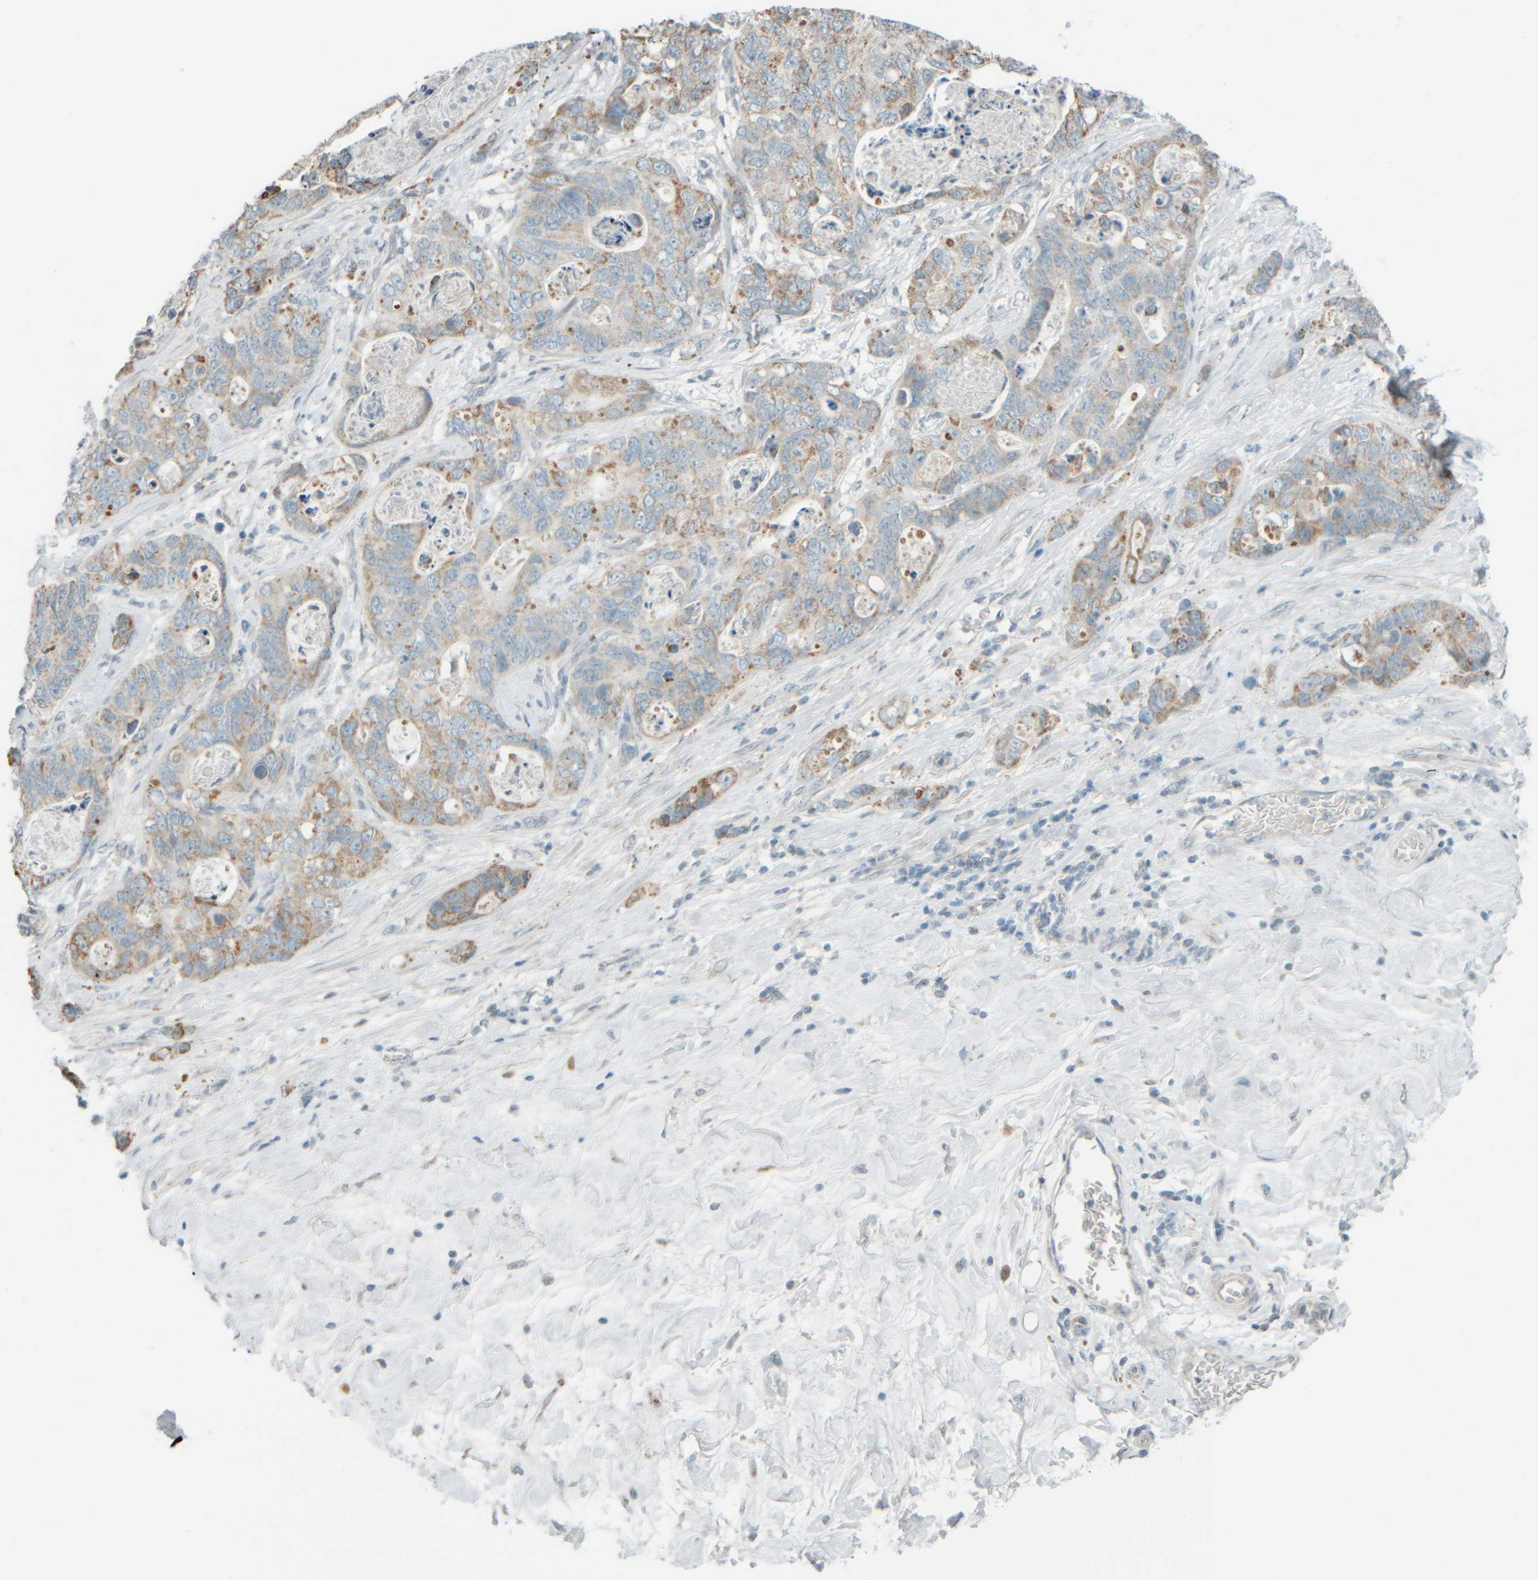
{"staining": {"intensity": "weak", "quantity": "25%-75%", "location": "cytoplasmic/membranous"}, "tissue": "stomach cancer", "cell_type": "Tumor cells", "image_type": "cancer", "snomed": [{"axis": "morphology", "description": "Normal tissue, NOS"}, {"axis": "morphology", "description": "Adenocarcinoma, NOS"}, {"axis": "topography", "description": "Stomach"}], "caption": "This photomicrograph reveals stomach cancer stained with immunohistochemistry to label a protein in brown. The cytoplasmic/membranous of tumor cells show weak positivity for the protein. Nuclei are counter-stained blue.", "gene": "PTGES3L-AARSD1", "patient": {"sex": "female", "age": 89}}